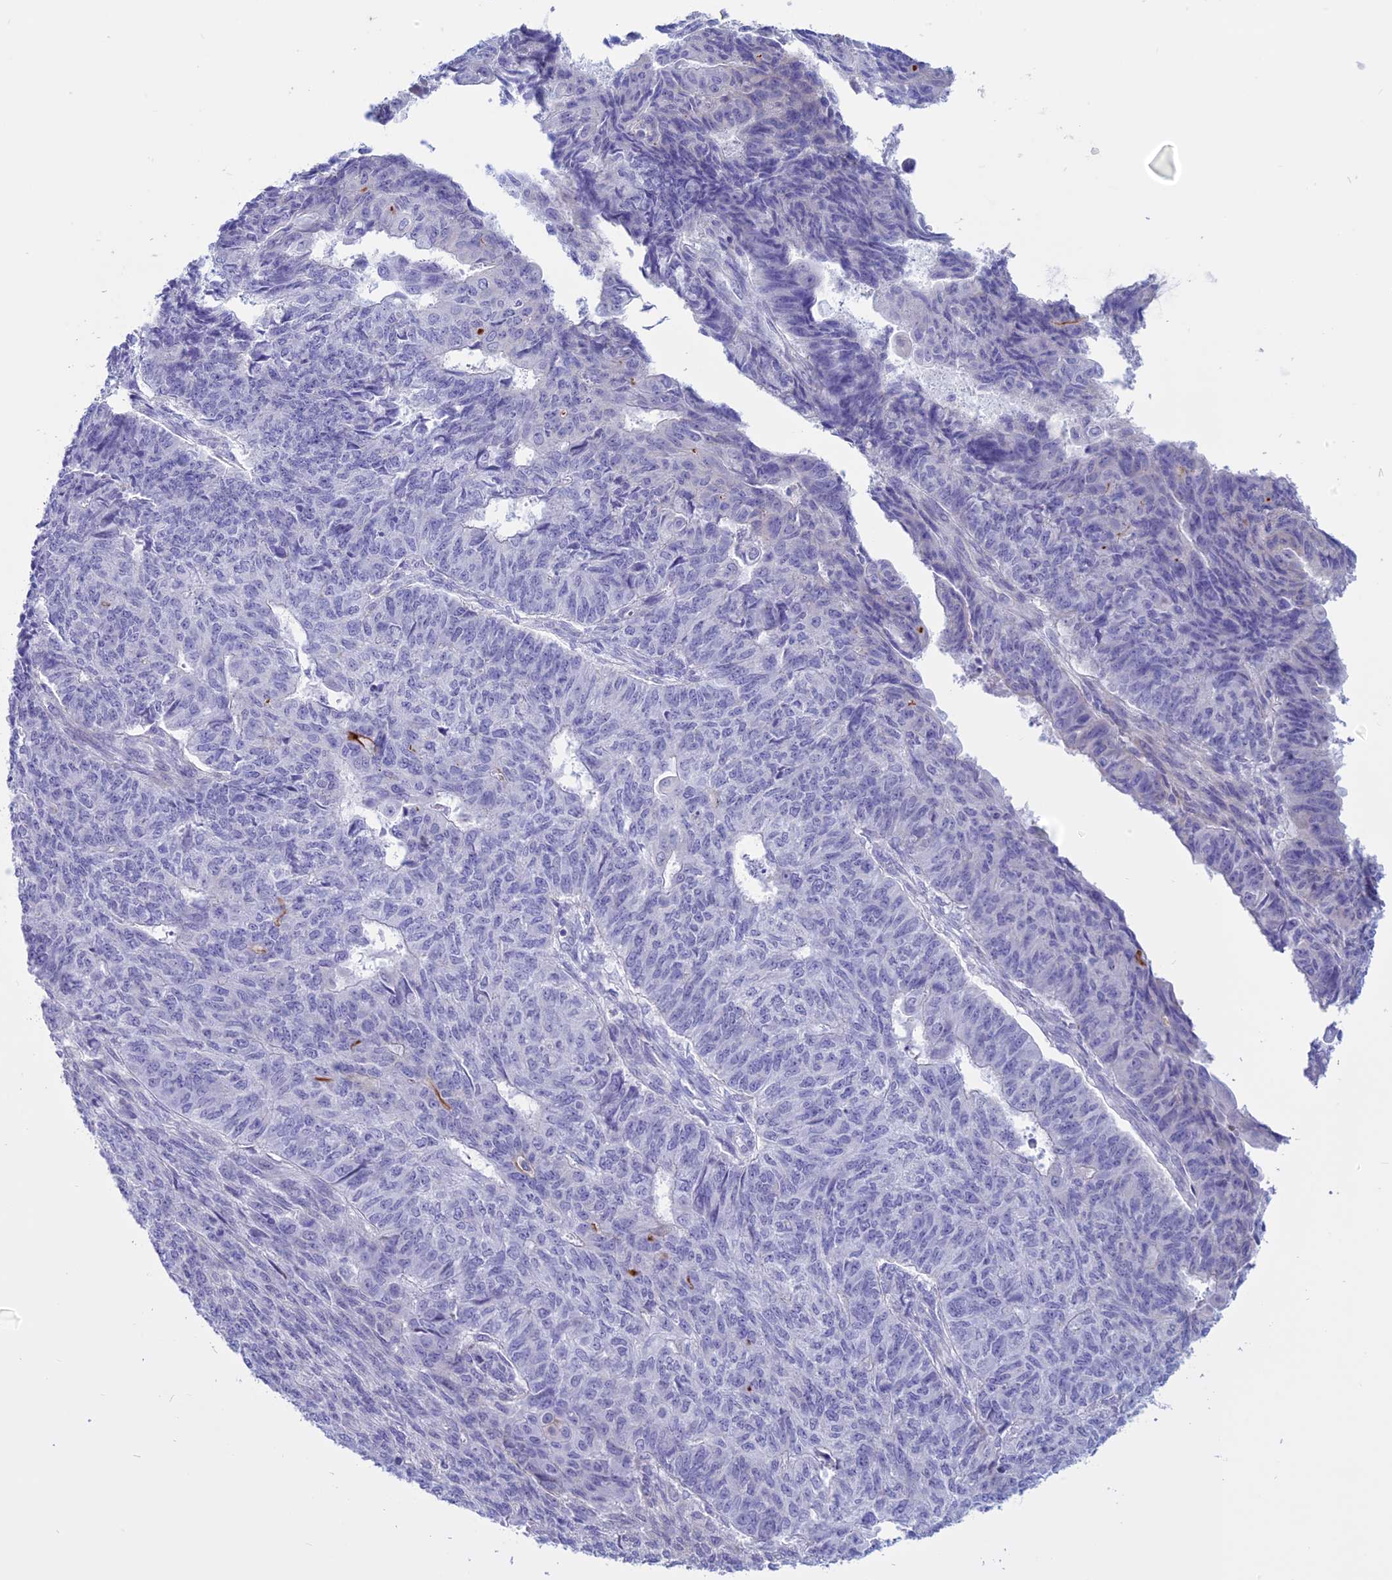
{"staining": {"intensity": "negative", "quantity": "none", "location": "none"}, "tissue": "endometrial cancer", "cell_type": "Tumor cells", "image_type": "cancer", "snomed": [{"axis": "morphology", "description": "Adenocarcinoma, NOS"}, {"axis": "topography", "description": "Endometrium"}], "caption": "Endometrial cancer (adenocarcinoma) was stained to show a protein in brown. There is no significant expression in tumor cells.", "gene": "SPHKAP", "patient": {"sex": "female", "age": 32}}